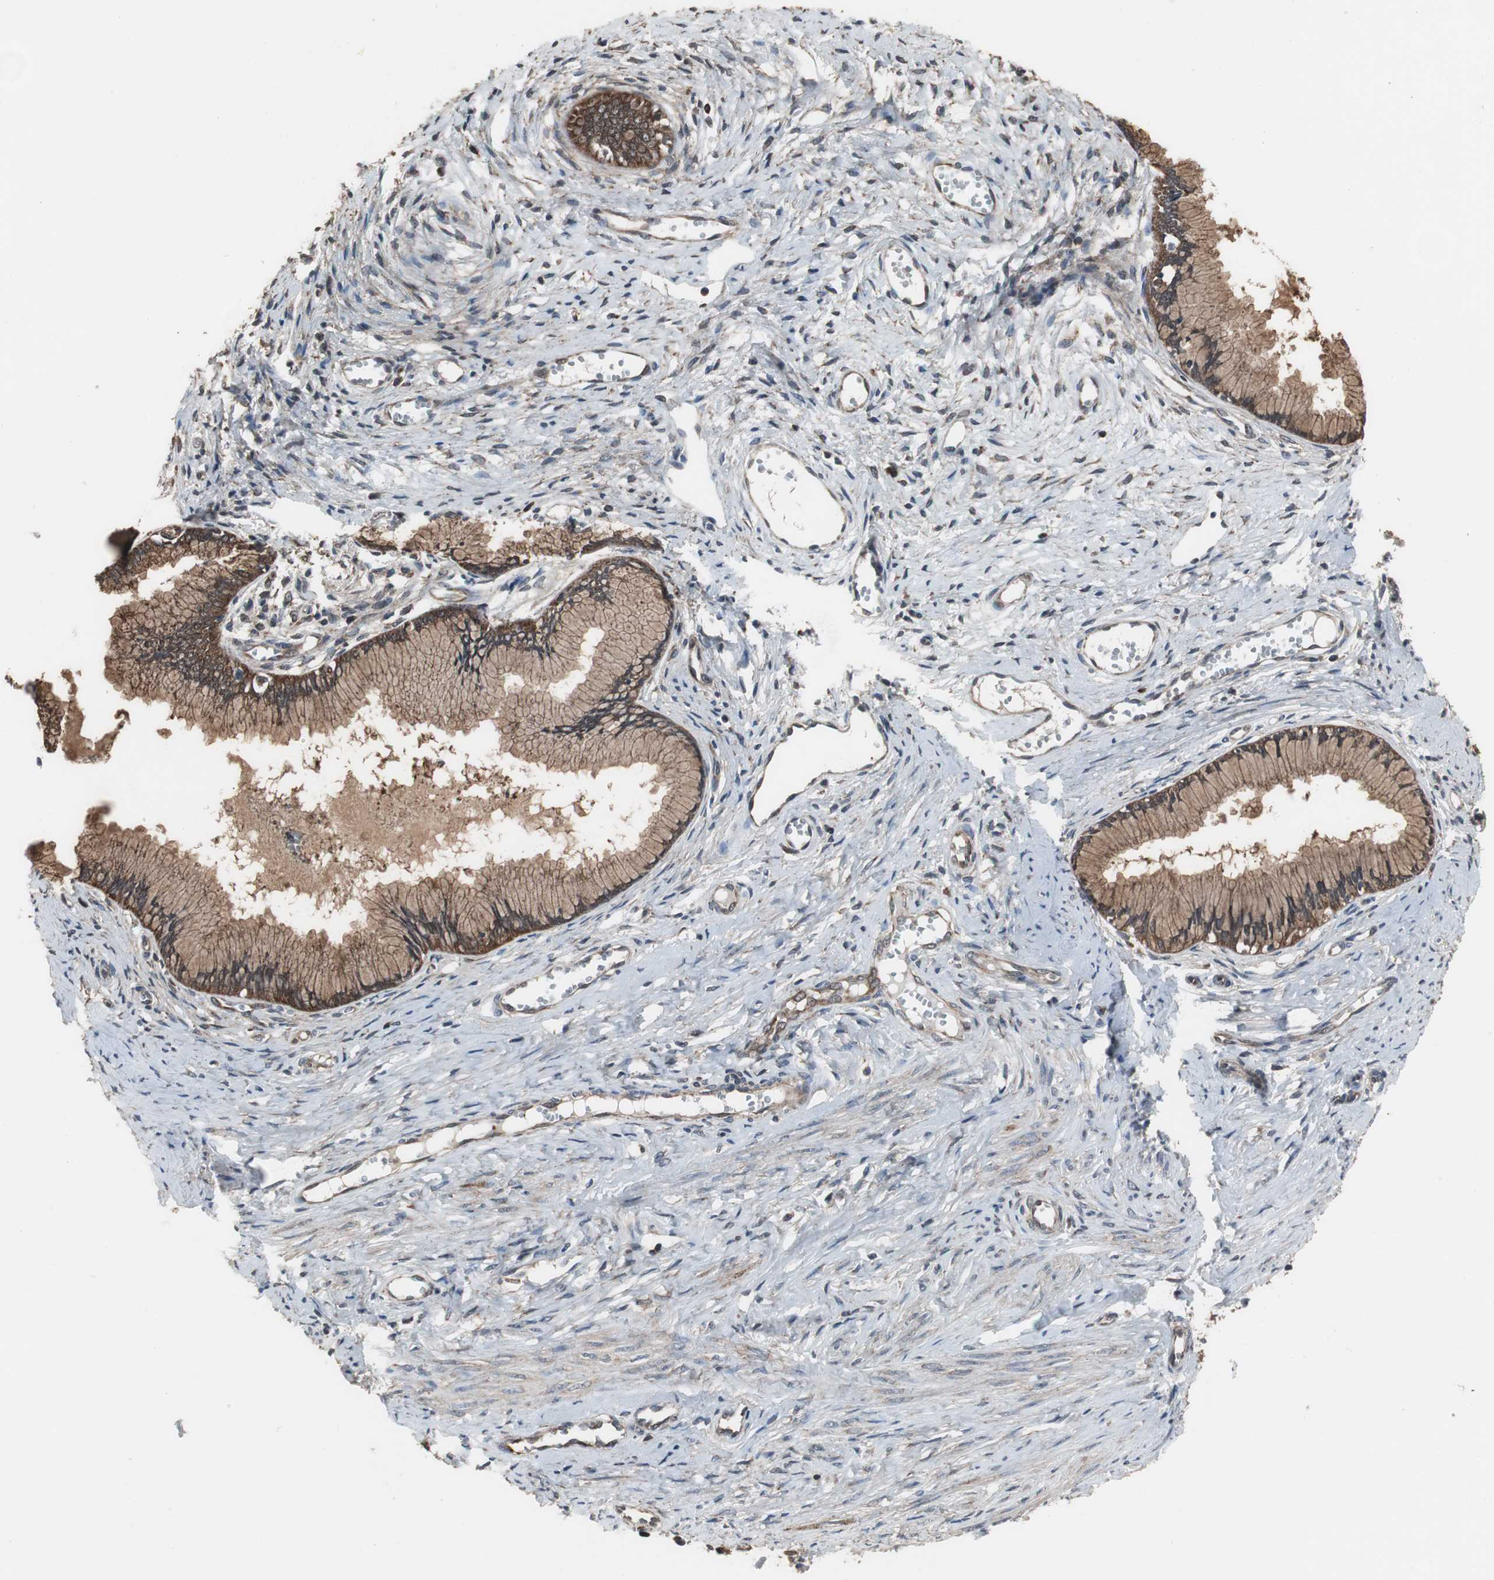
{"staining": {"intensity": "strong", "quantity": ">75%", "location": "cytoplasmic/membranous"}, "tissue": "cervical cancer", "cell_type": "Tumor cells", "image_type": "cancer", "snomed": [{"axis": "morphology", "description": "Adenocarcinoma, NOS"}, {"axis": "topography", "description": "Cervix"}], "caption": "High-magnification brightfield microscopy of cervical adenocarcinoma stained with DAB (brown) and counterstained with hematoxylin (blue). tumor cells exhibit strong cytoplasmic/membranous staining is seen in approximately>75% of cells. (brown staining indicates protein expression, while blue staining denotes nuclei).", "gene": "ZSCAN22", "patient": {"sex": "female", "age": 36}}